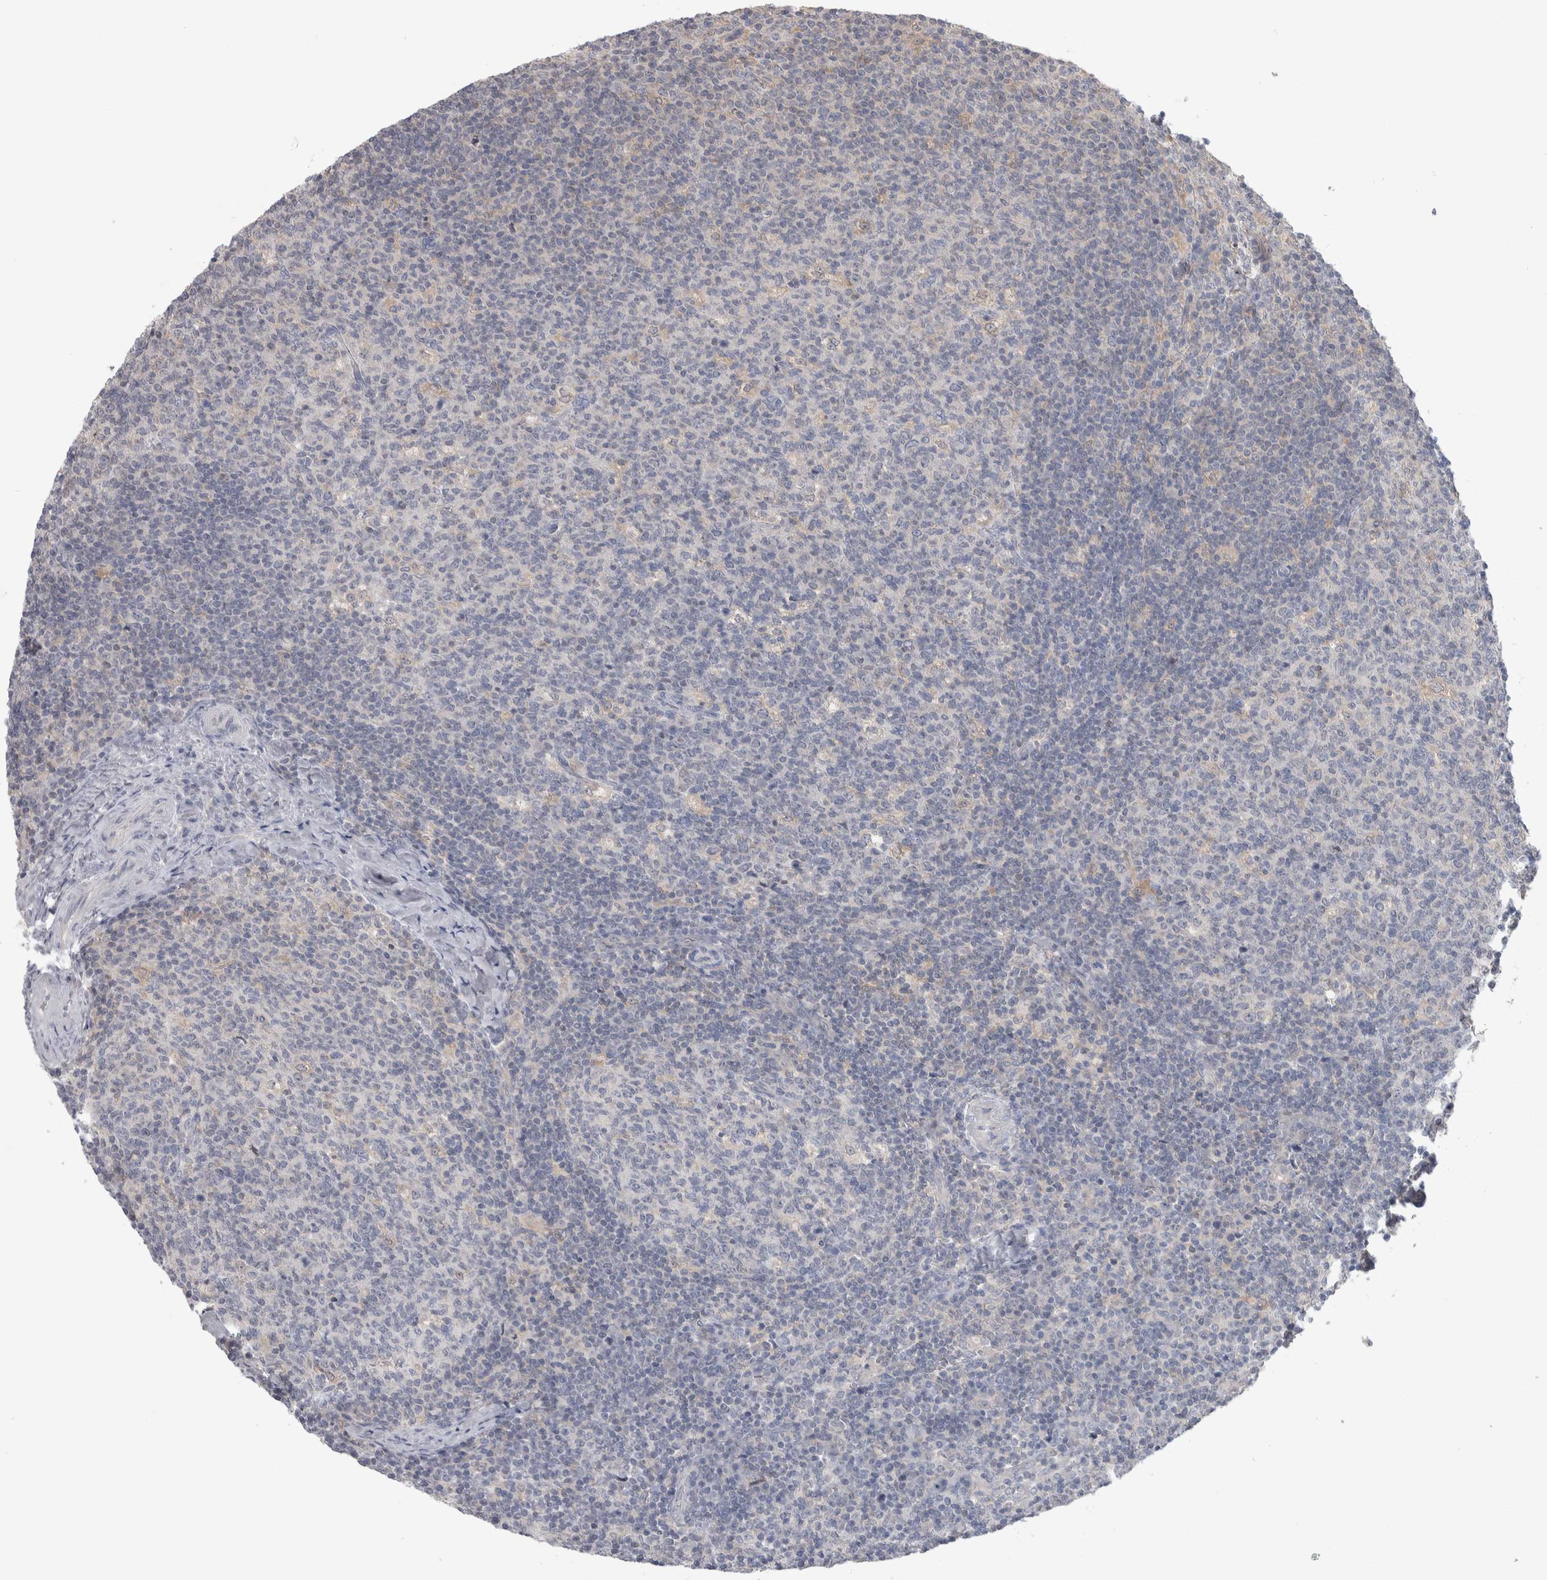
{"staining": {"intensity": "weak", "quantity": "<25%", "location": "cytoplasmic/membranous"}, "tissue": "lymph node", "cell_type": "Germinal center cells", "image_type": "normal", "snomed": [{"axis": "morphology", "description": "Normal tissue, NOS"}, {"axis": "morphology", "description": "Inflammation, NOS"}, {"axis": "topography", "description": "Lymph node"}], "caption": "The IHC photomicrograph has no significant positivity in germinal center cells of lymph node. The staining was performed using DAB (3,3'-diaminobenzidine) to visualize the protein expression in brown, while the nuclei were stained in blue with hematoxylin (Magnification: 20x).", "gene": "HTATIP2", "patient": {"sex": "male", "age": 55}}